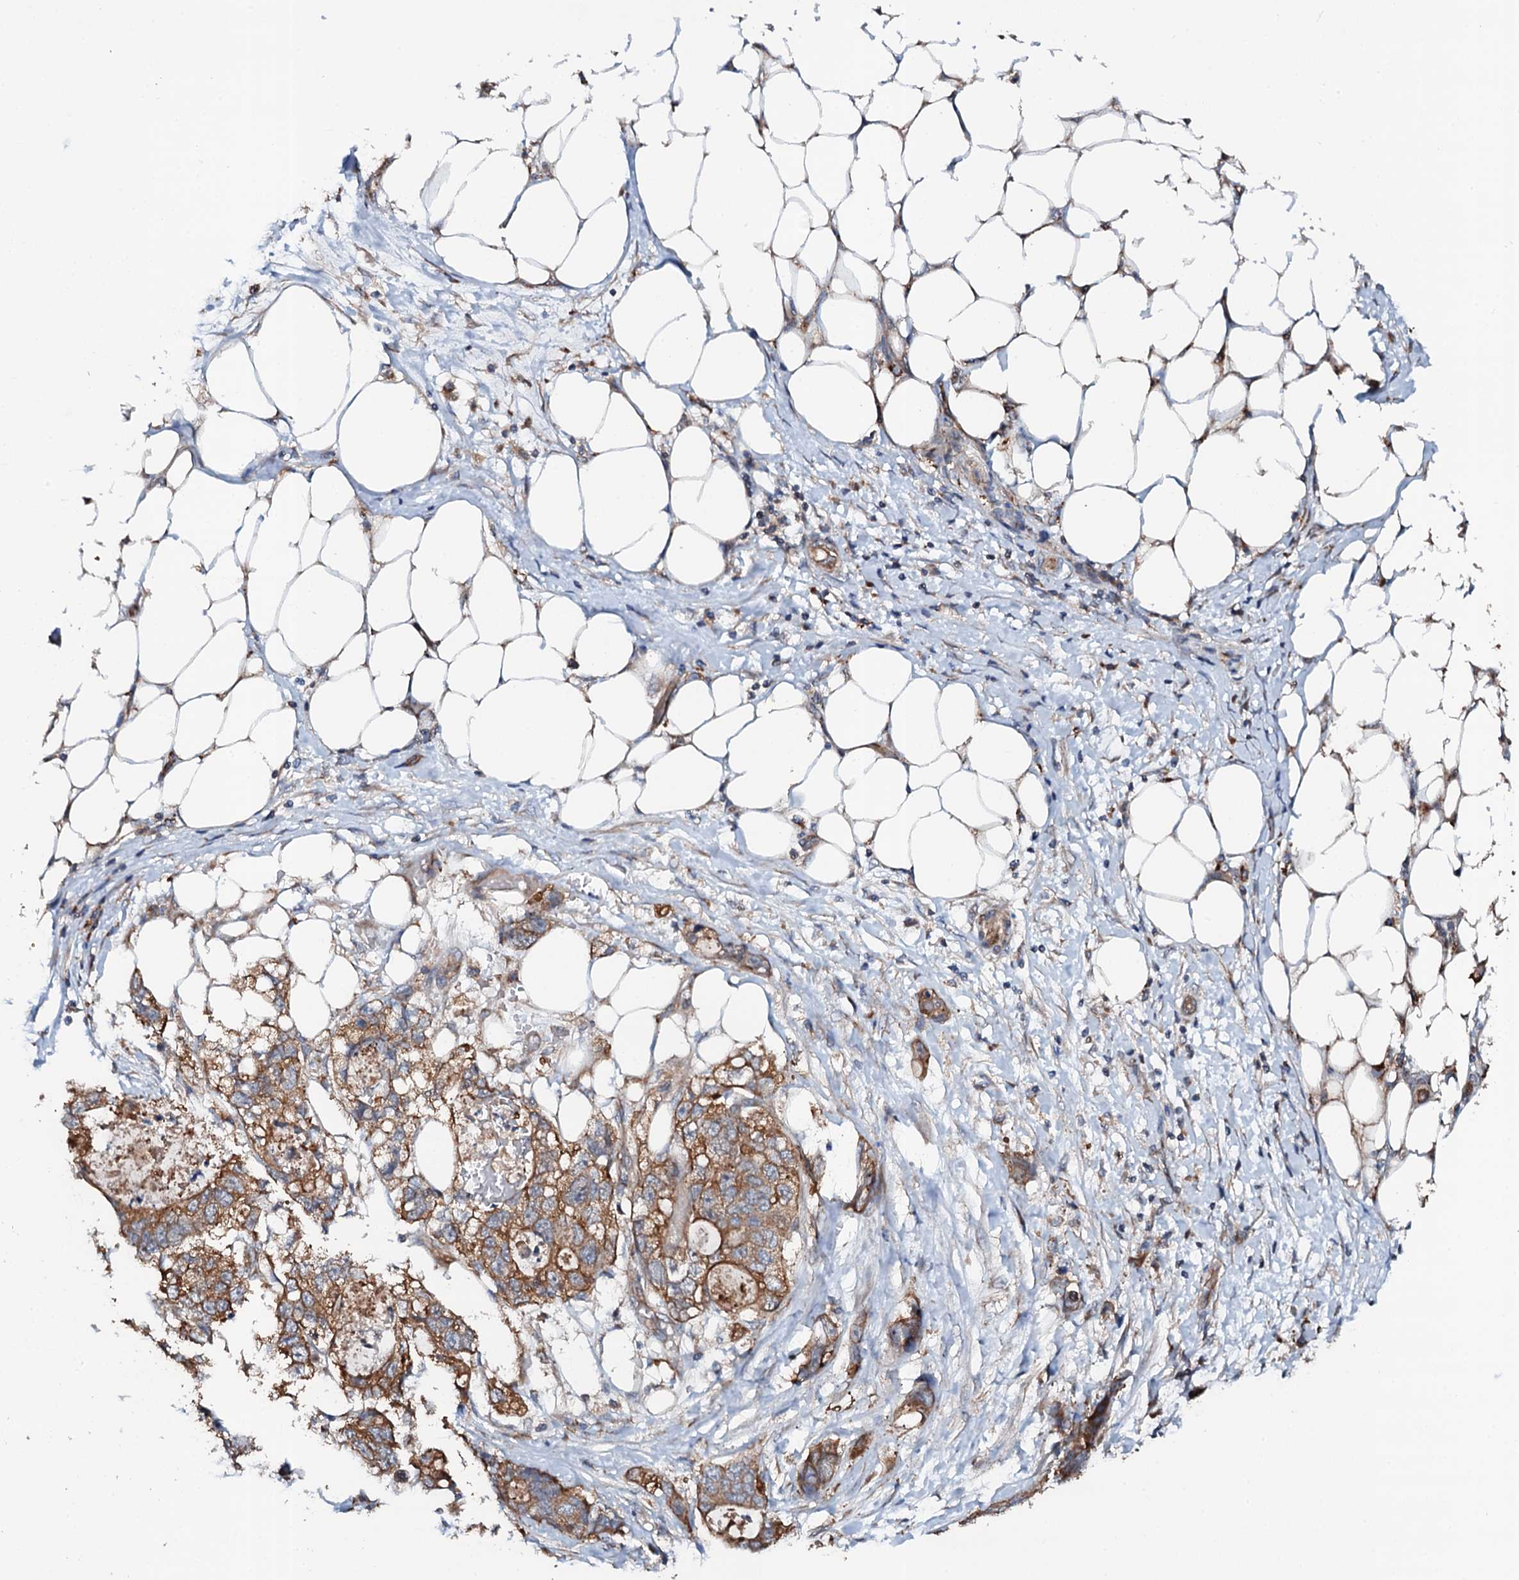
{"staining": {"intensity": "moderate", "quantity": ">75%", "location": "cytoplasmic/membranous"}, "tissue": "stomach cancer", "cell_type": "Tumor cells", "image_type": "cancer", "snomed": [{"axis": "morphology", "description": "Adenocarcinoma, NOS"}, {"axis": "topography", "description": "Stomach"}], "caption": "Stomach cancer (adenocarcinoma) was stained to show a protein in brown. There is medium levels of moderate cytoplasmic/membranous positivity in about >75% of tumor cells. The staining was performed using DAB, with brown indicating positive protein expression. Nuclei are stained blue with hematoxylin.", "gene": "GLCE", "patient": {"sex": "female", "age": 89}}